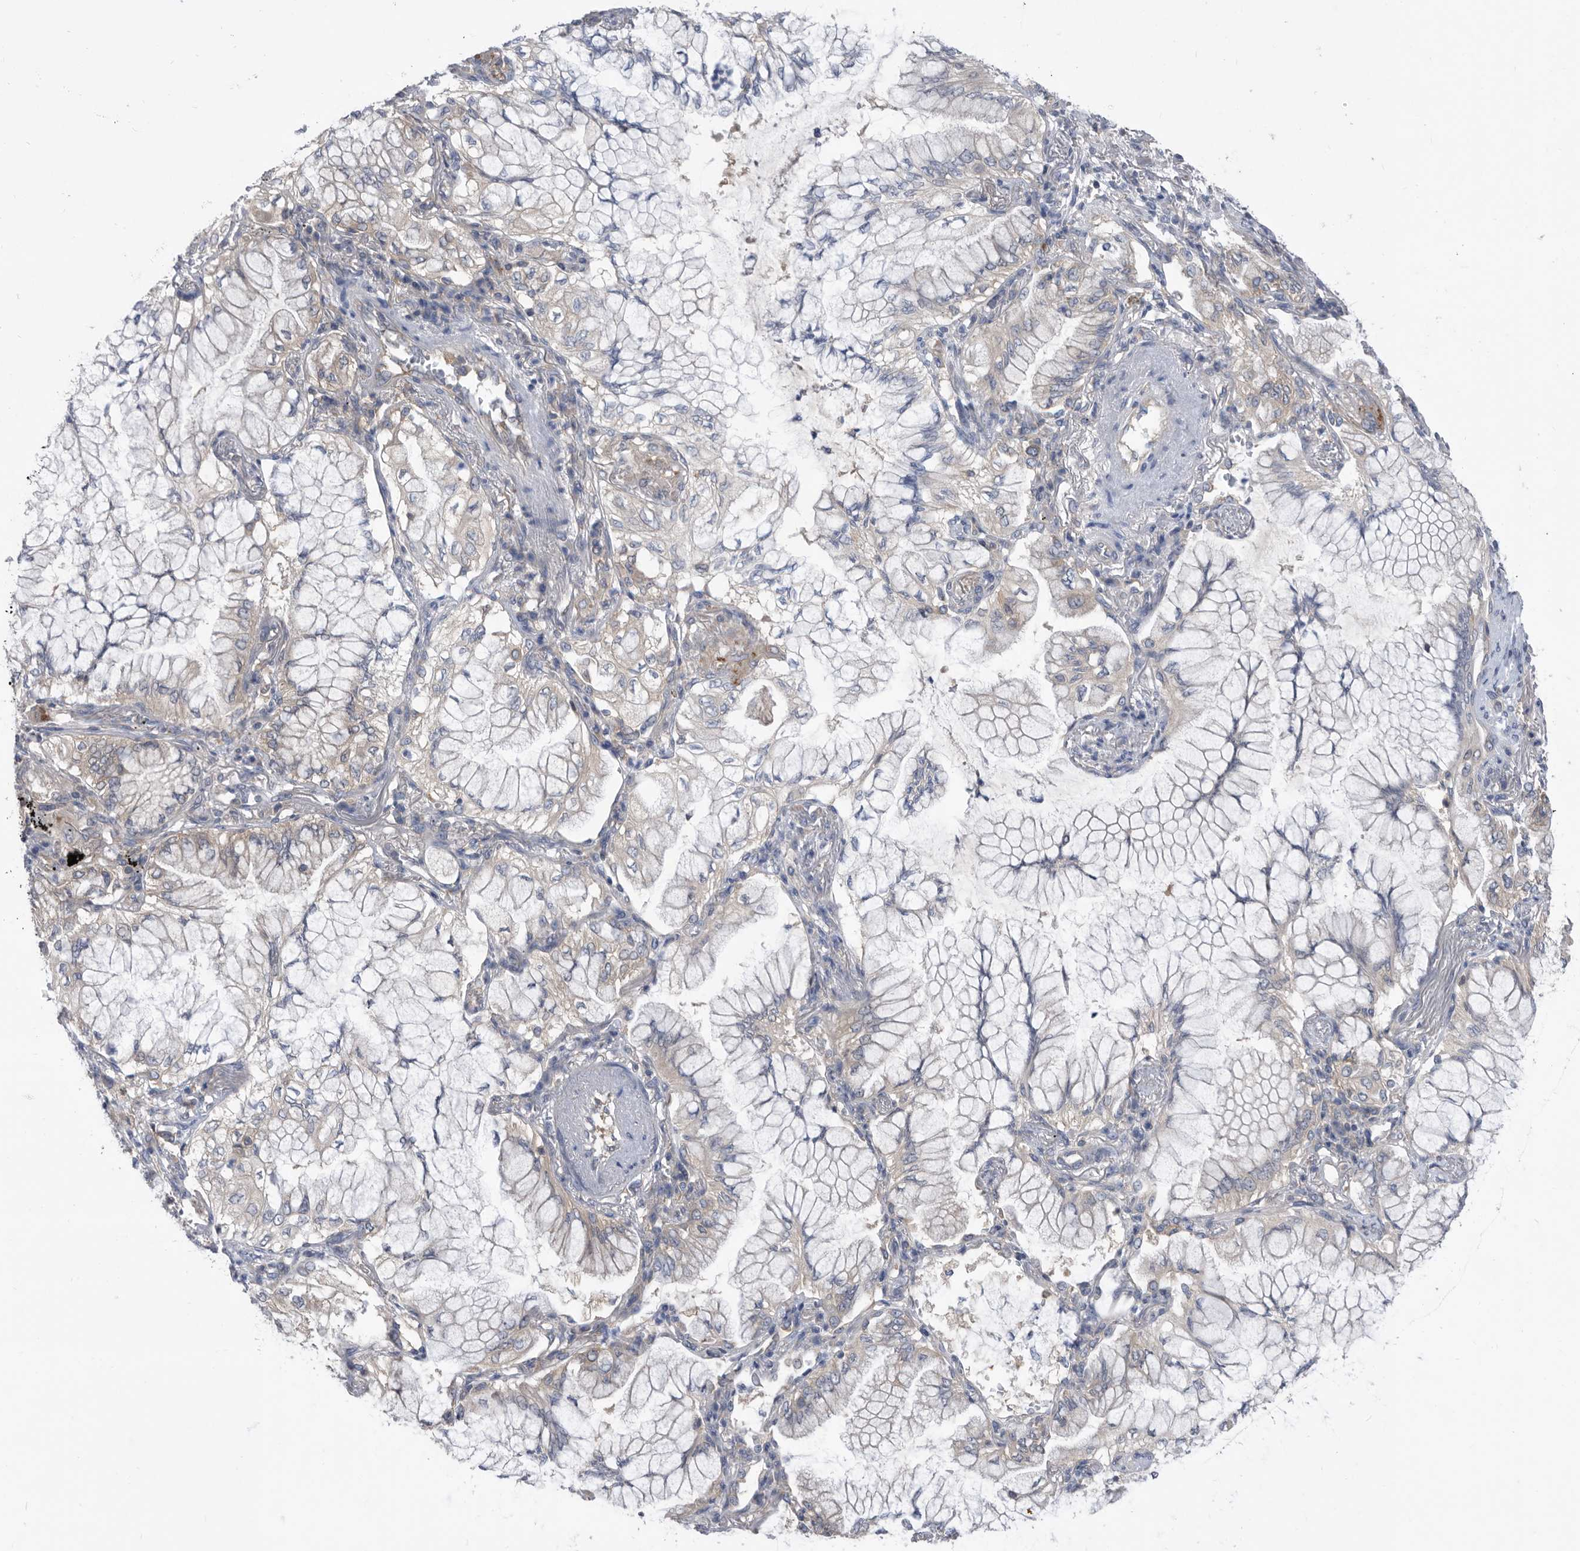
{"staining": {"intensity": "weak", "quantity": "<25%", "location": "cytoplasmic/membranous"}, "tissue": "lung cancer", "cell_type": "Tumor cells", "image_type": "cancer", "snomed": [{"axis": "morphology", "description": "Adenocarcinoma, NOS"}, {"axis": "topography", "description": "Lung"}], "caption": "Immunohistochemistry (IHC) image of neoplastic tissue: human lung adenocarcinoma stained with DAB reveals no significant protein expression in tumor cells. (Brightfield microscopy of DAB (3,3'-diaminobenzidine) immunohistochemistry (IHC) at high magnification).", "gene": "CCT4", "patient": {"sex": "female", "age": 70}}